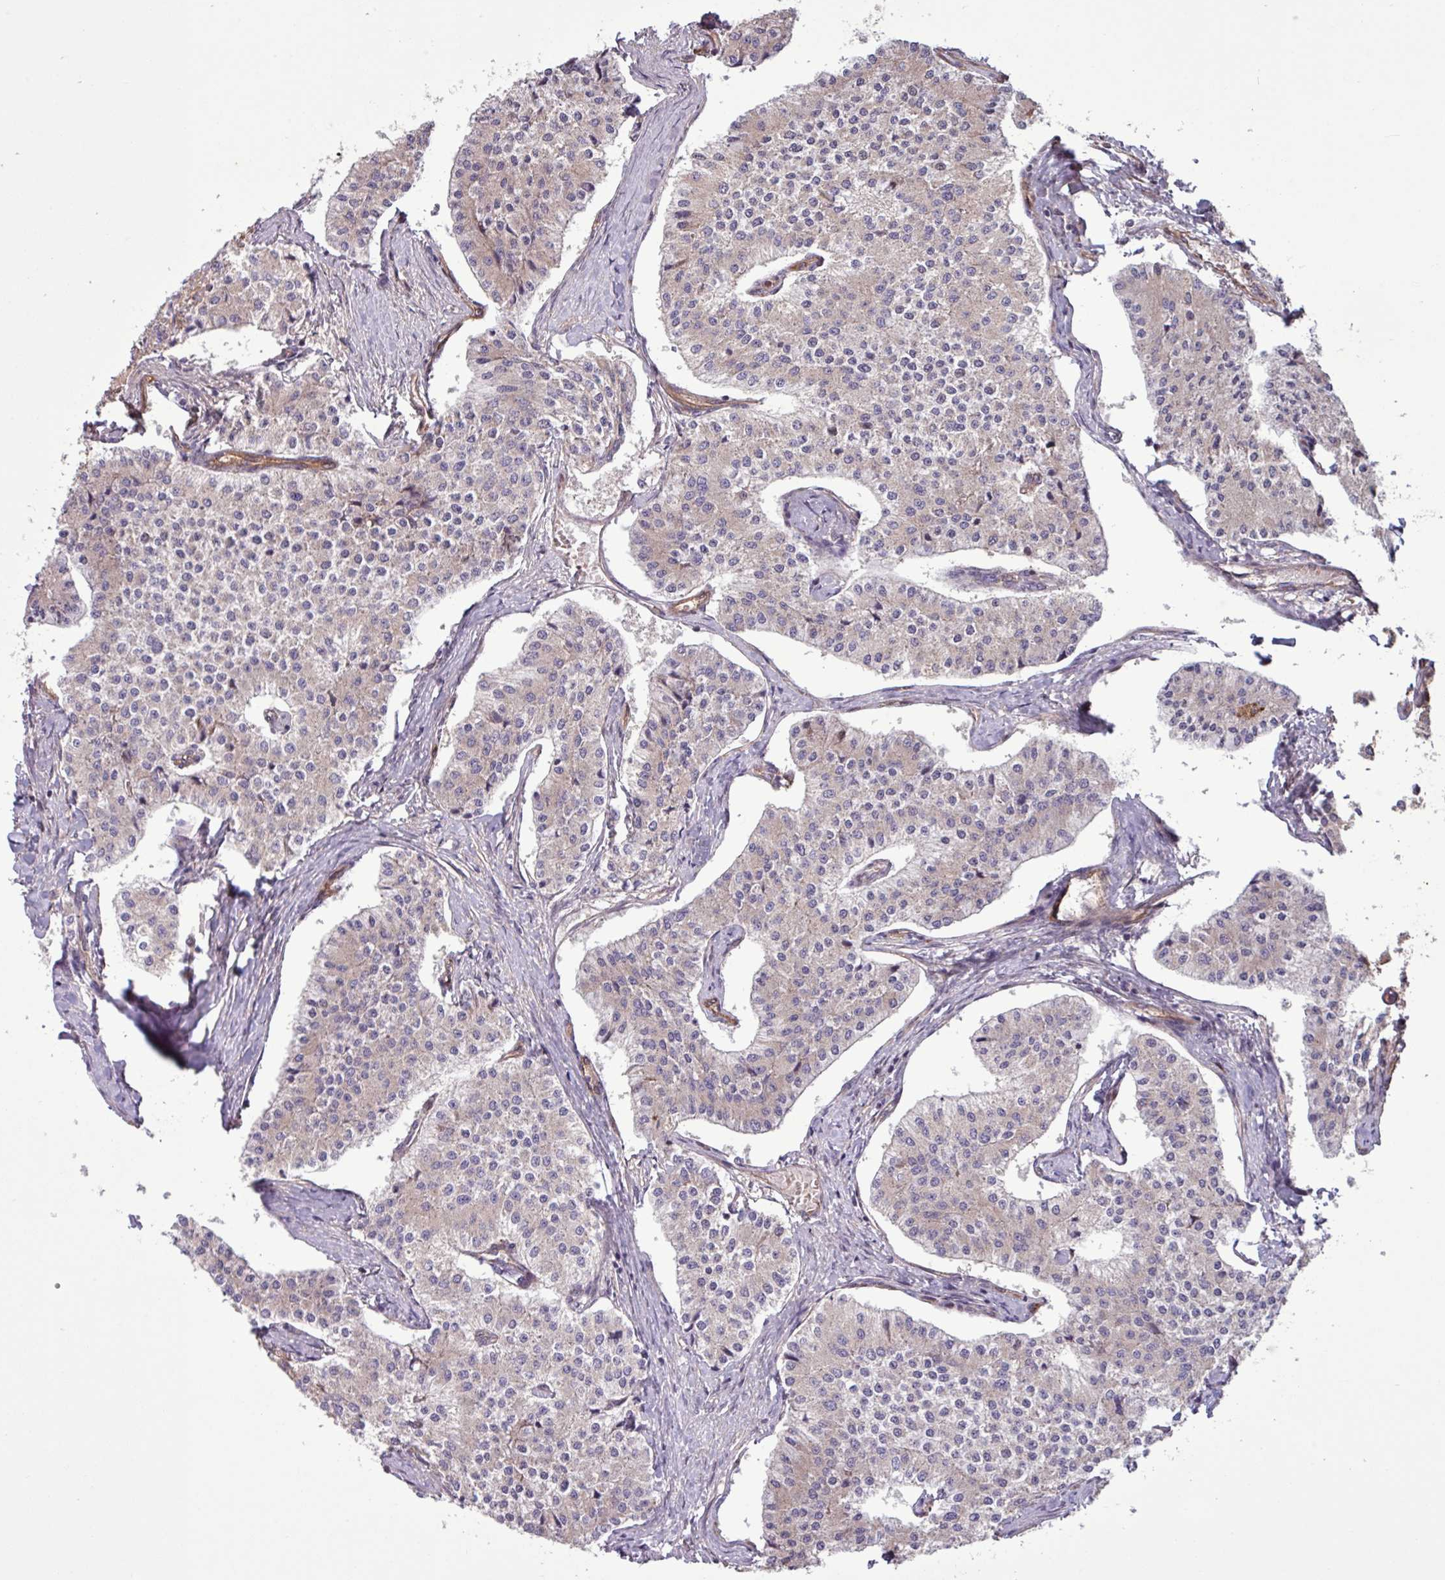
{"staining": {"intensity": "weak", "quantity": "25%-75%", "location": "cytoplasmic/membranous"}, "tissue": "carcinoid", "cell_type": "Tumor cells", "image_type": "cancer", "snomed": [{"axis": "morphology", "description": "Carcinoid, malignant, NOS"}, {"axis": "topography", "description": "Colon"}], "caption": "Protein staining demonstrates weak cytoplasmic/membranous expression in about 25%-75% of tumor cells in carcinoid (malignant).", "gene": "PDPR", "patient": {"sex": "female", "age": 52}}